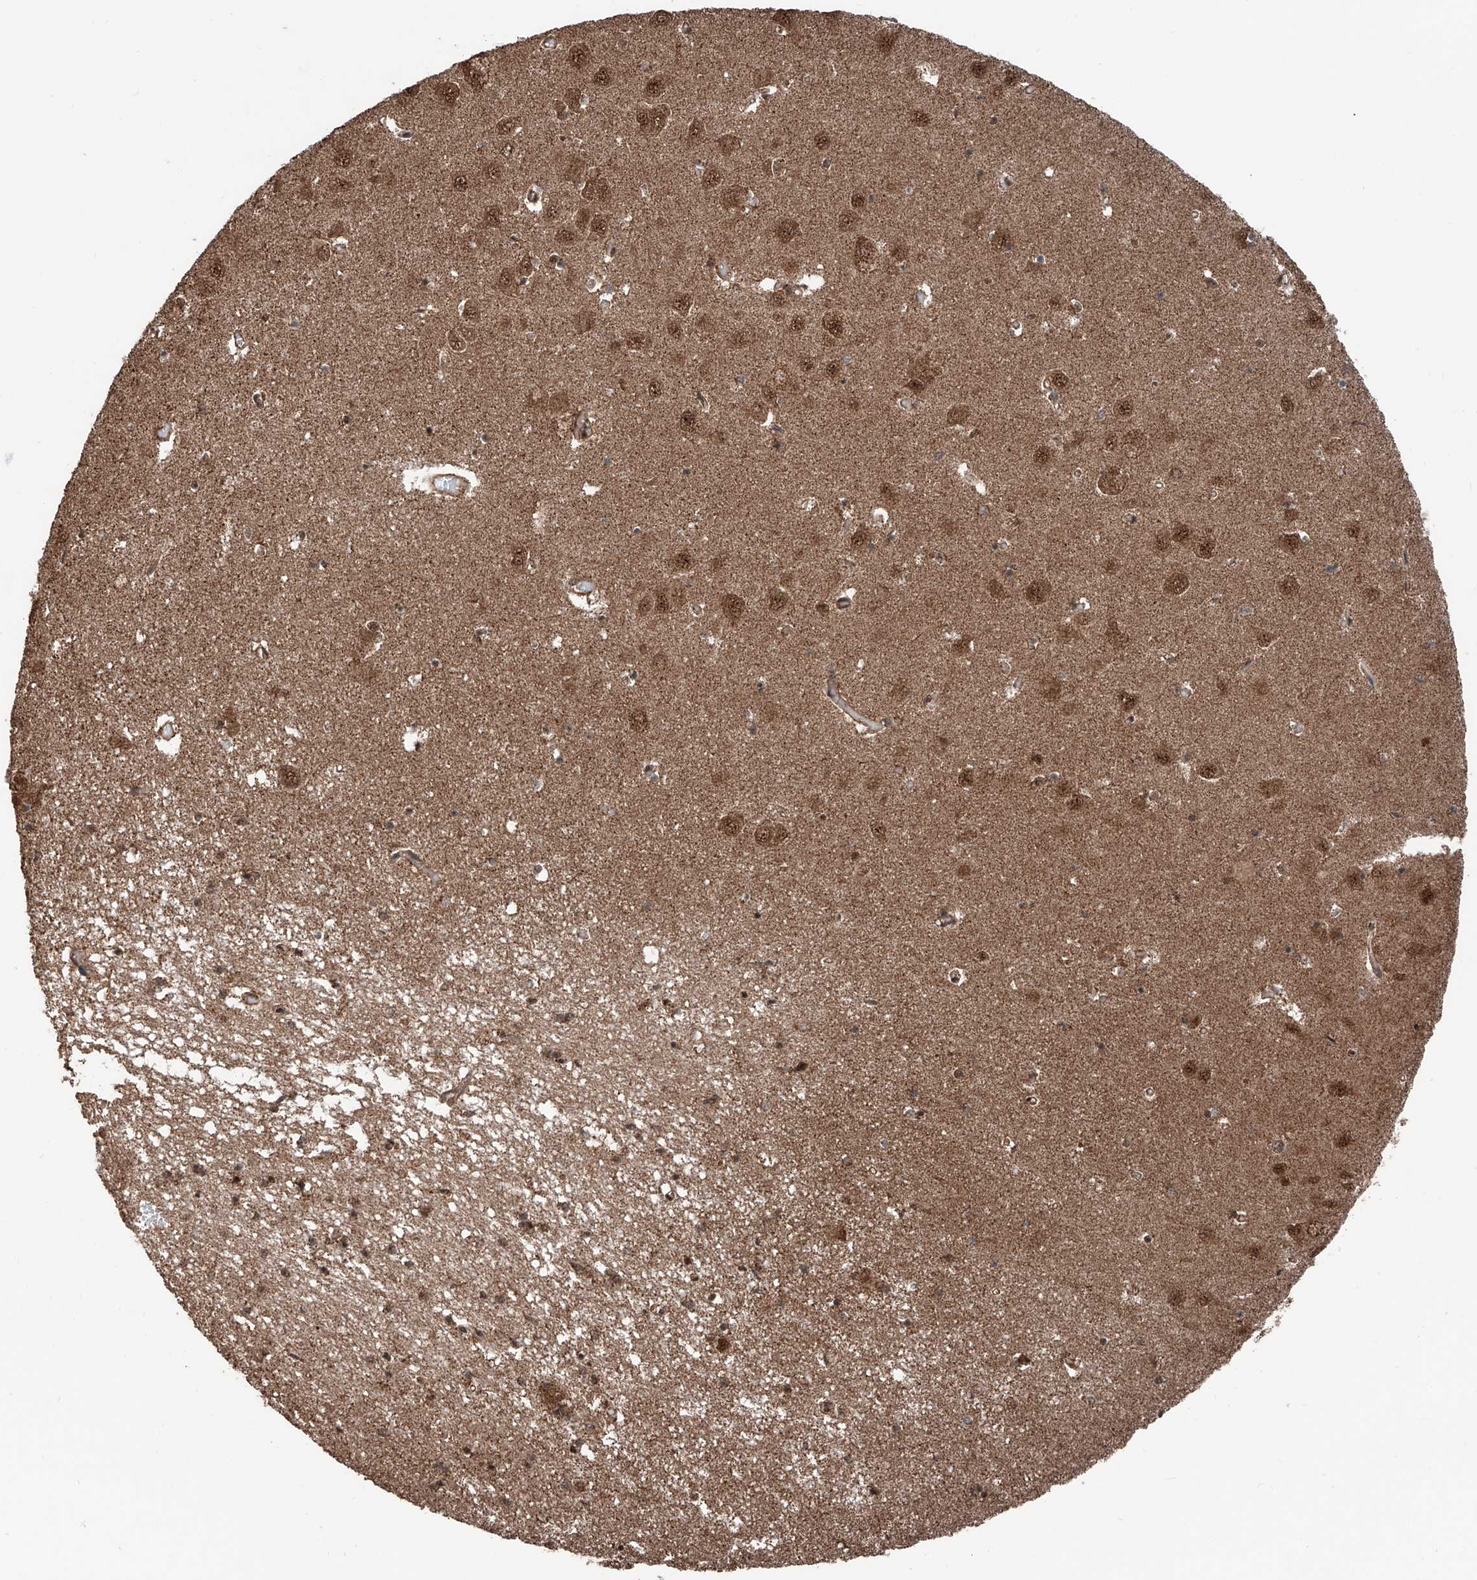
{"staining": {"intensity": "moderate", "quantity": ">75%", "location": "cytoplasmic/membranous,nuclear"}, "tissue": "hippocampus", "cell_type": "Glial cells", "image_type": "normal", "snomed": [{"axis": "morphology", "description": "Normal tissue, NOS"}, {"axis": "topography", "description": "Hippocampus"}], "caption": "IHC of benign hippocampus demonstrates medium levels of moderate cytoplasmic/membranous,nuclear expression in approximately >75% of glial cells.", "gene": "ZNF445", "patient": {"sex": "male", "age": 70}}